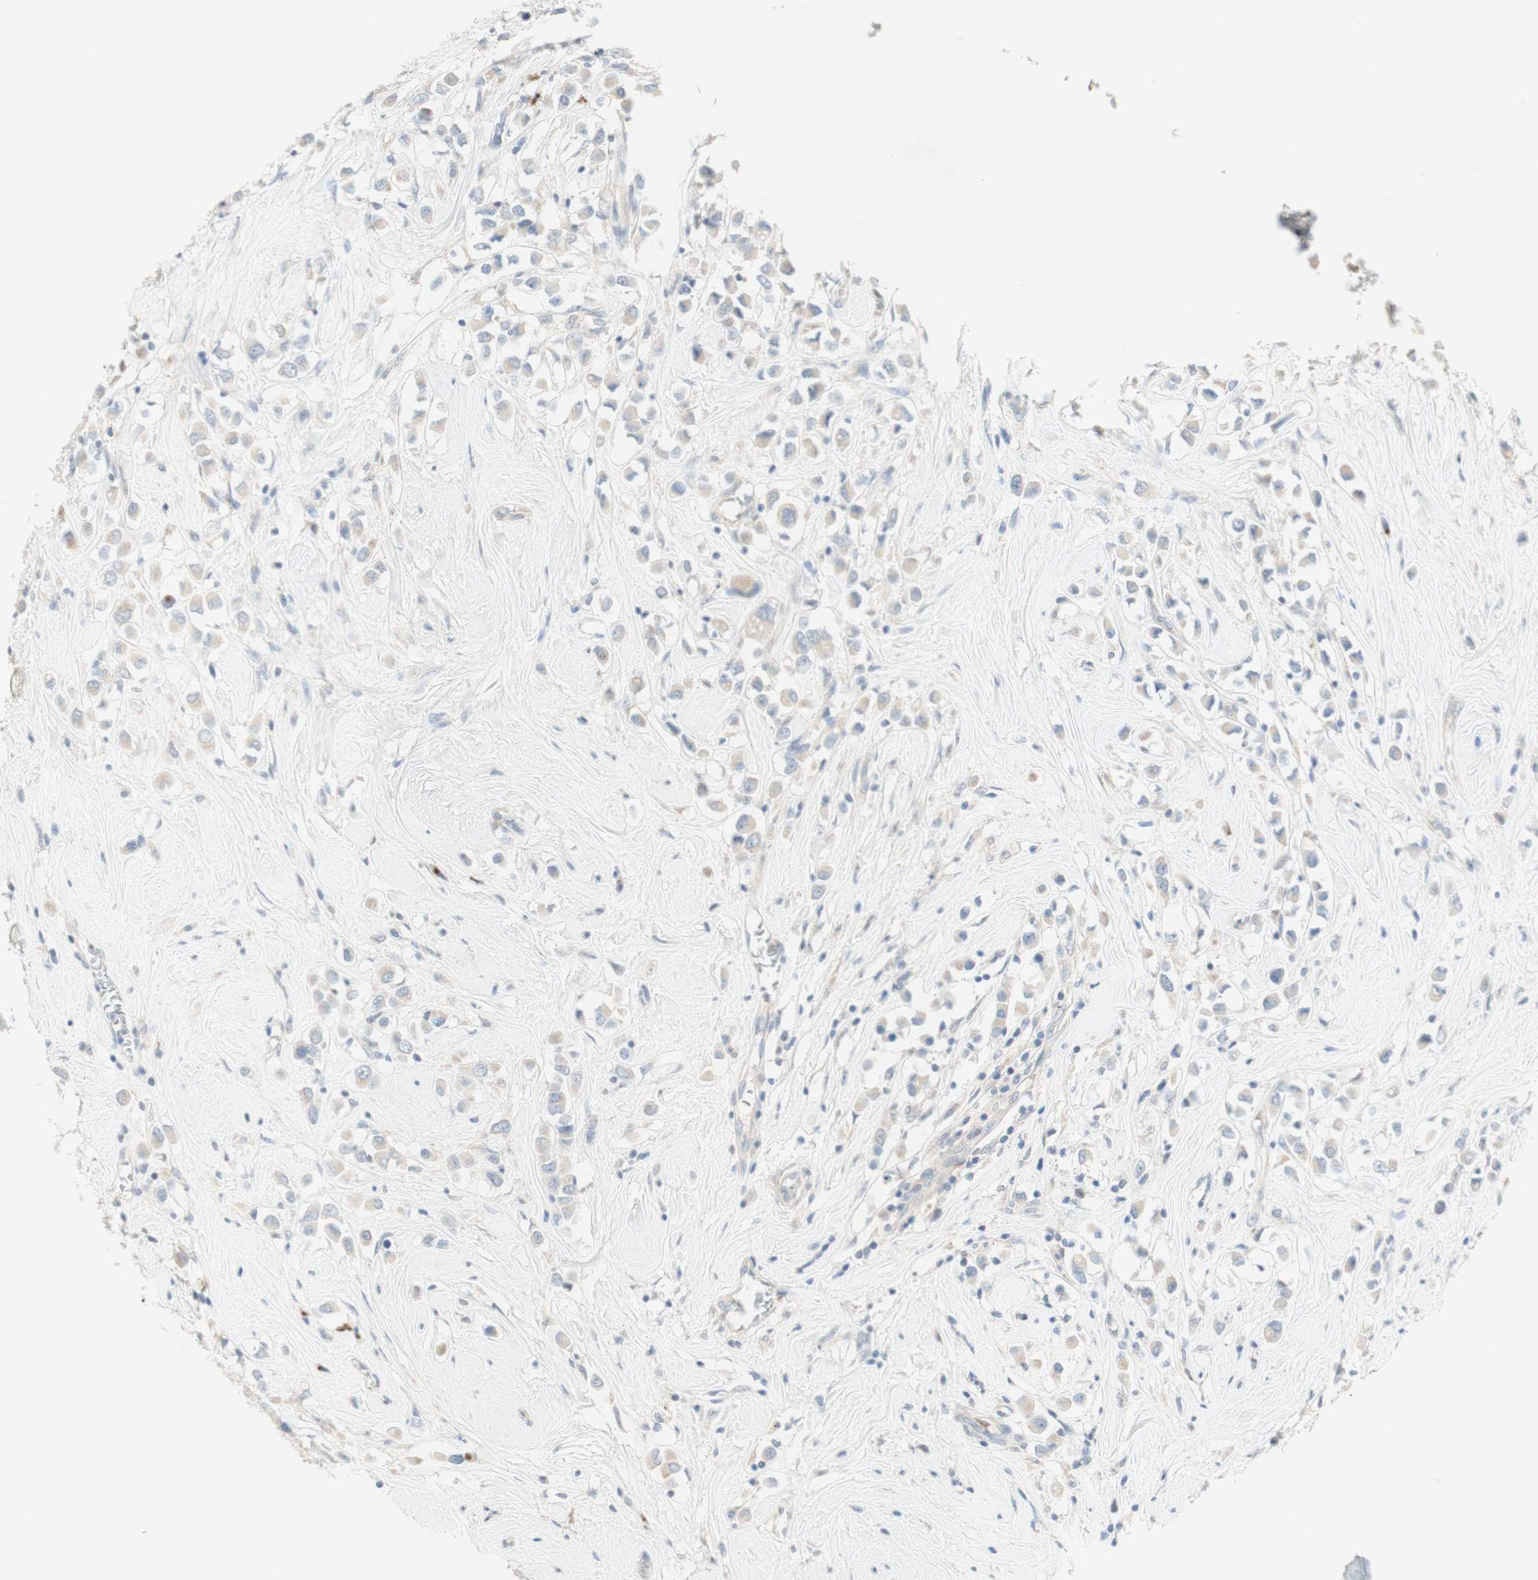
{"staining": {"intensity": "weak", "quantity": ">75%", "location": "cytoplasmic/membranous"}, "tissue": "breast cancer", "cell_type": "Tumor cells", "image_type": "cancer", "snomed": [{"axis": "morphology", "description": "Duct carcinoma"}, {"axis": "topography", "description": "Breast"}], "caption": "High-power microscopy captured an IHC image of breast cancer, revealing weak cytoplasmic/membranous positivity in about >75% of tumor cells.", "gene": "MANEA", "patient": {"sex": "female", "age": 61}}